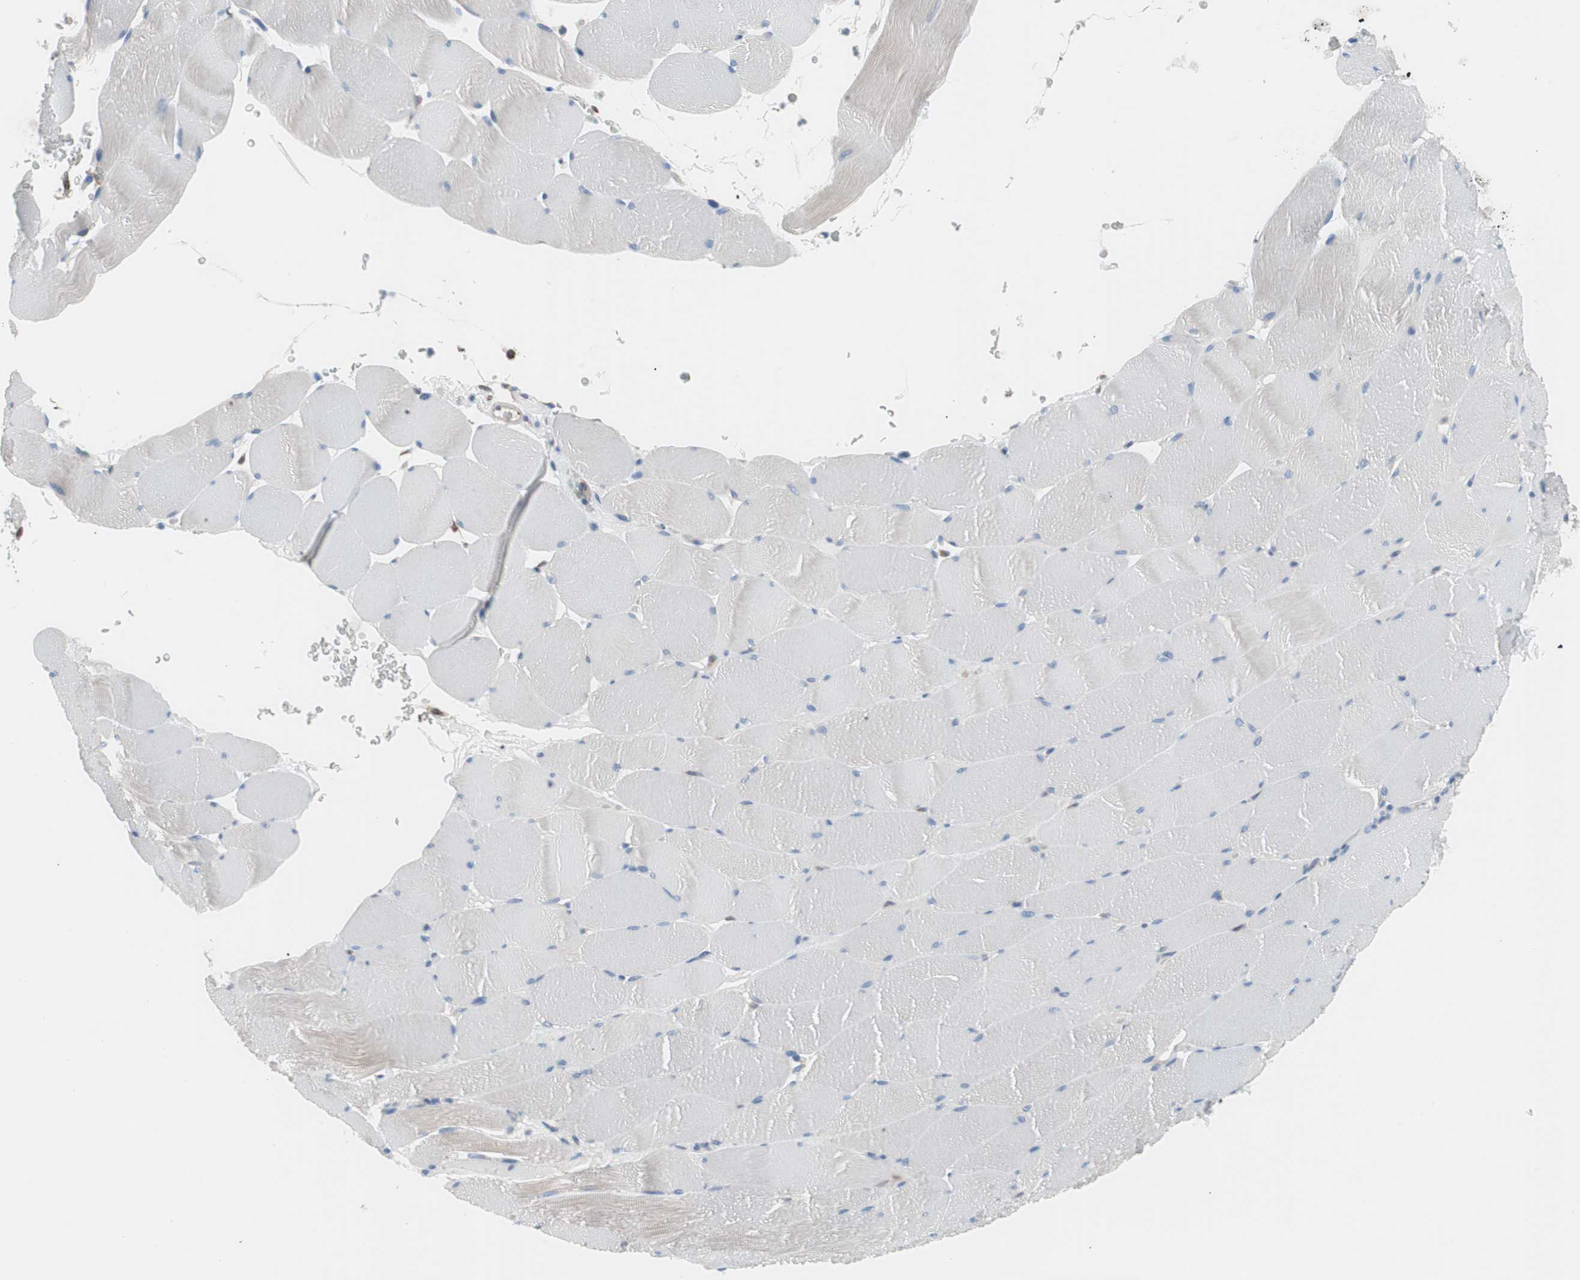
{"staining": {"intensity": "weak", "quantity": "<25%", "location": "cytoplasmic/membranous"}, "tissue": "skeletal muscle", "cell_type": "Myocytes", "image_type": "normal", "snomed": [{"axis": "morphology", "description": "Normal tissue, NOS"}, {"axis": "topography", "description": "Skeletal muscle"}], "caption": "The photomicrograph demonstrates no staining of myocytes in unremarkable skeletal muscle. (DAB (3,3'-diaminobenzidine) immunohistochemistry (IHC), high magnification).", "gene": "SLC27A4", "patient": {"sex": "male", "age": 62}}